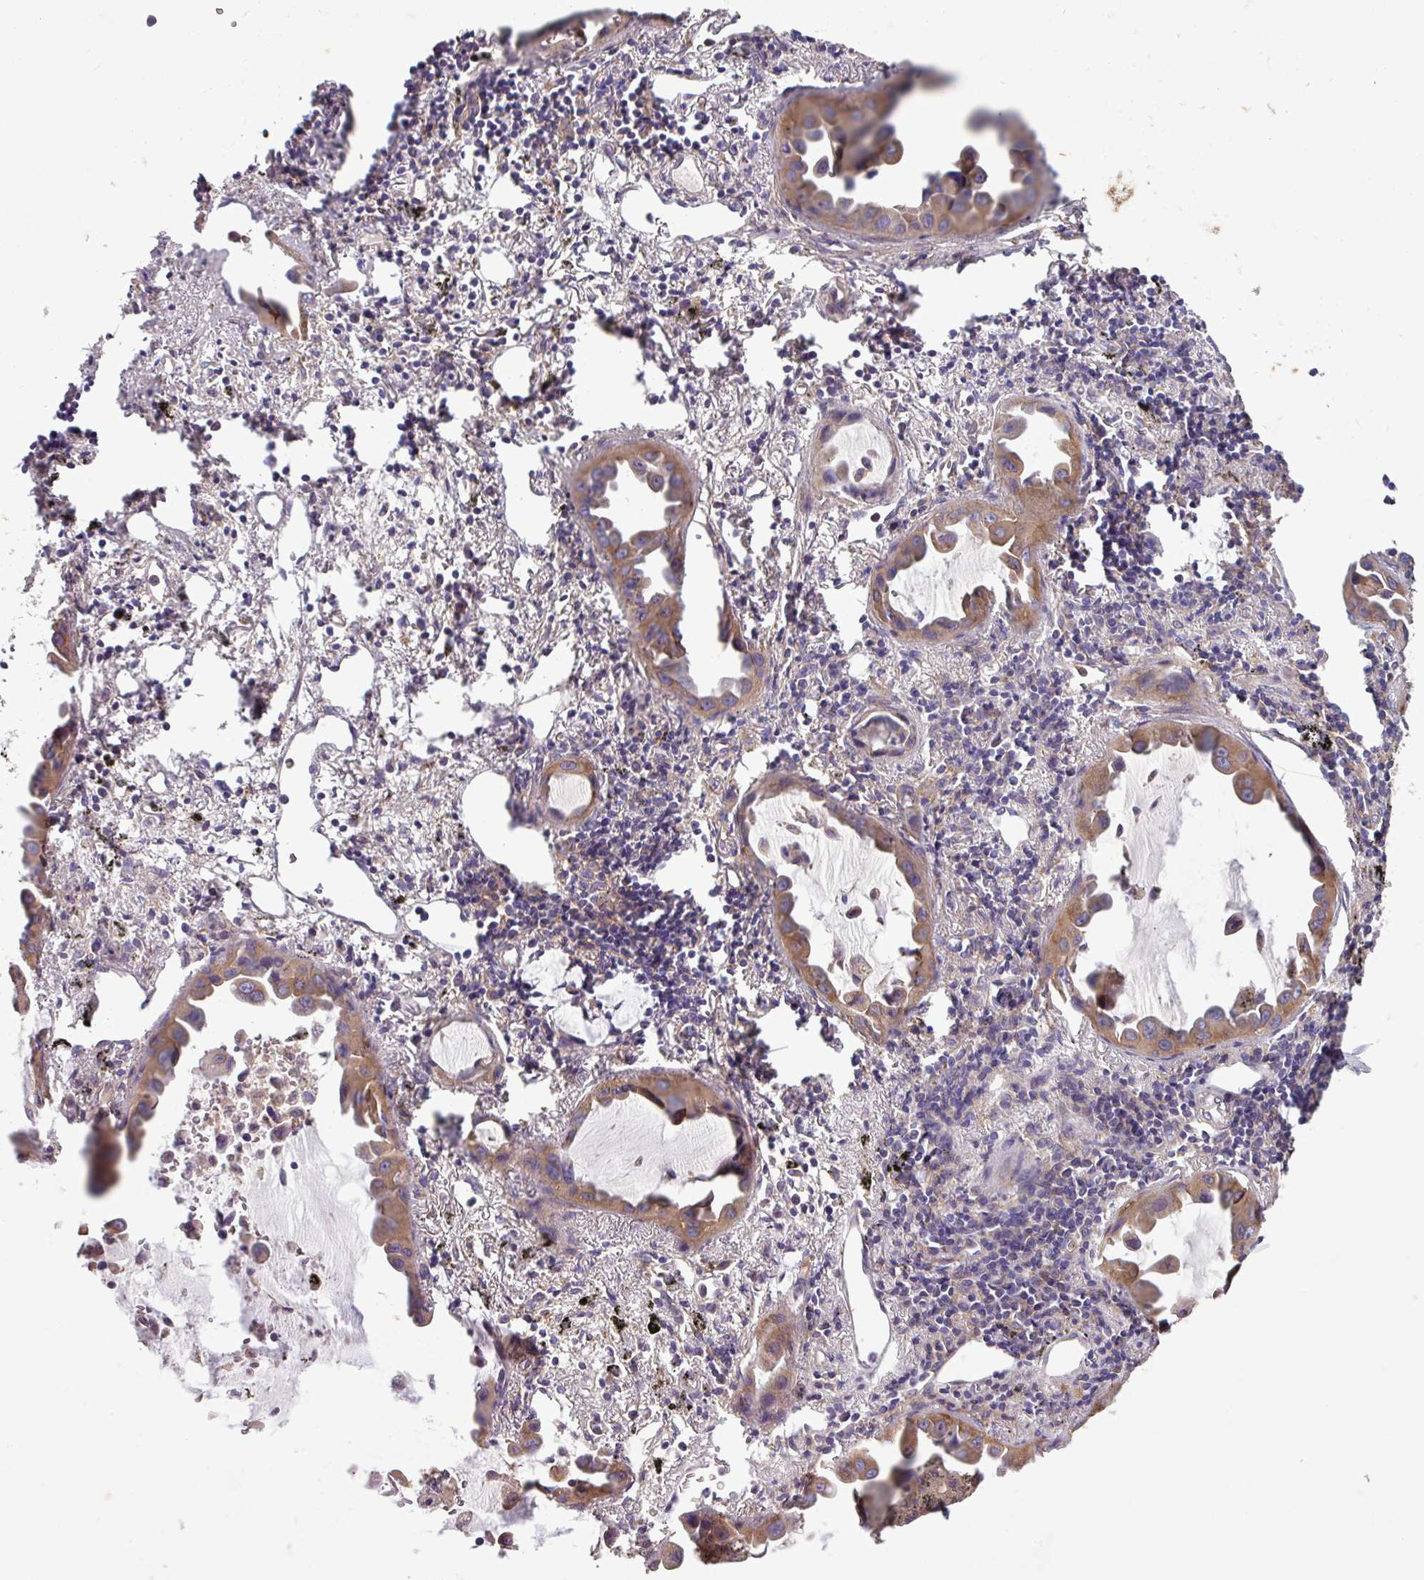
{"staining": {"intensity": "moderate", "quantity": ">75%", "location": "cytoplasmic/membranous"}, "tissue": "lung cancer", "cell_type": "Tumor cells", "image_type": "cancer", "snomed": [{"axis": "morphology", "description": "Adenocarcinoma, NOS"}, {"axis": "topography", "description": "Lung"}], "caption": "A histopathology image of adenocarcinoma (lung) stained for a protein reveals moderate cytoplasmic/membranous brown staining in tumor cells. Immunohistochemistry (ihc) stains the protein of interest in brown and the nuclei are stained blue.", "gene": "SLC23A2", "patient": {"sex": "male", "age": 68}}